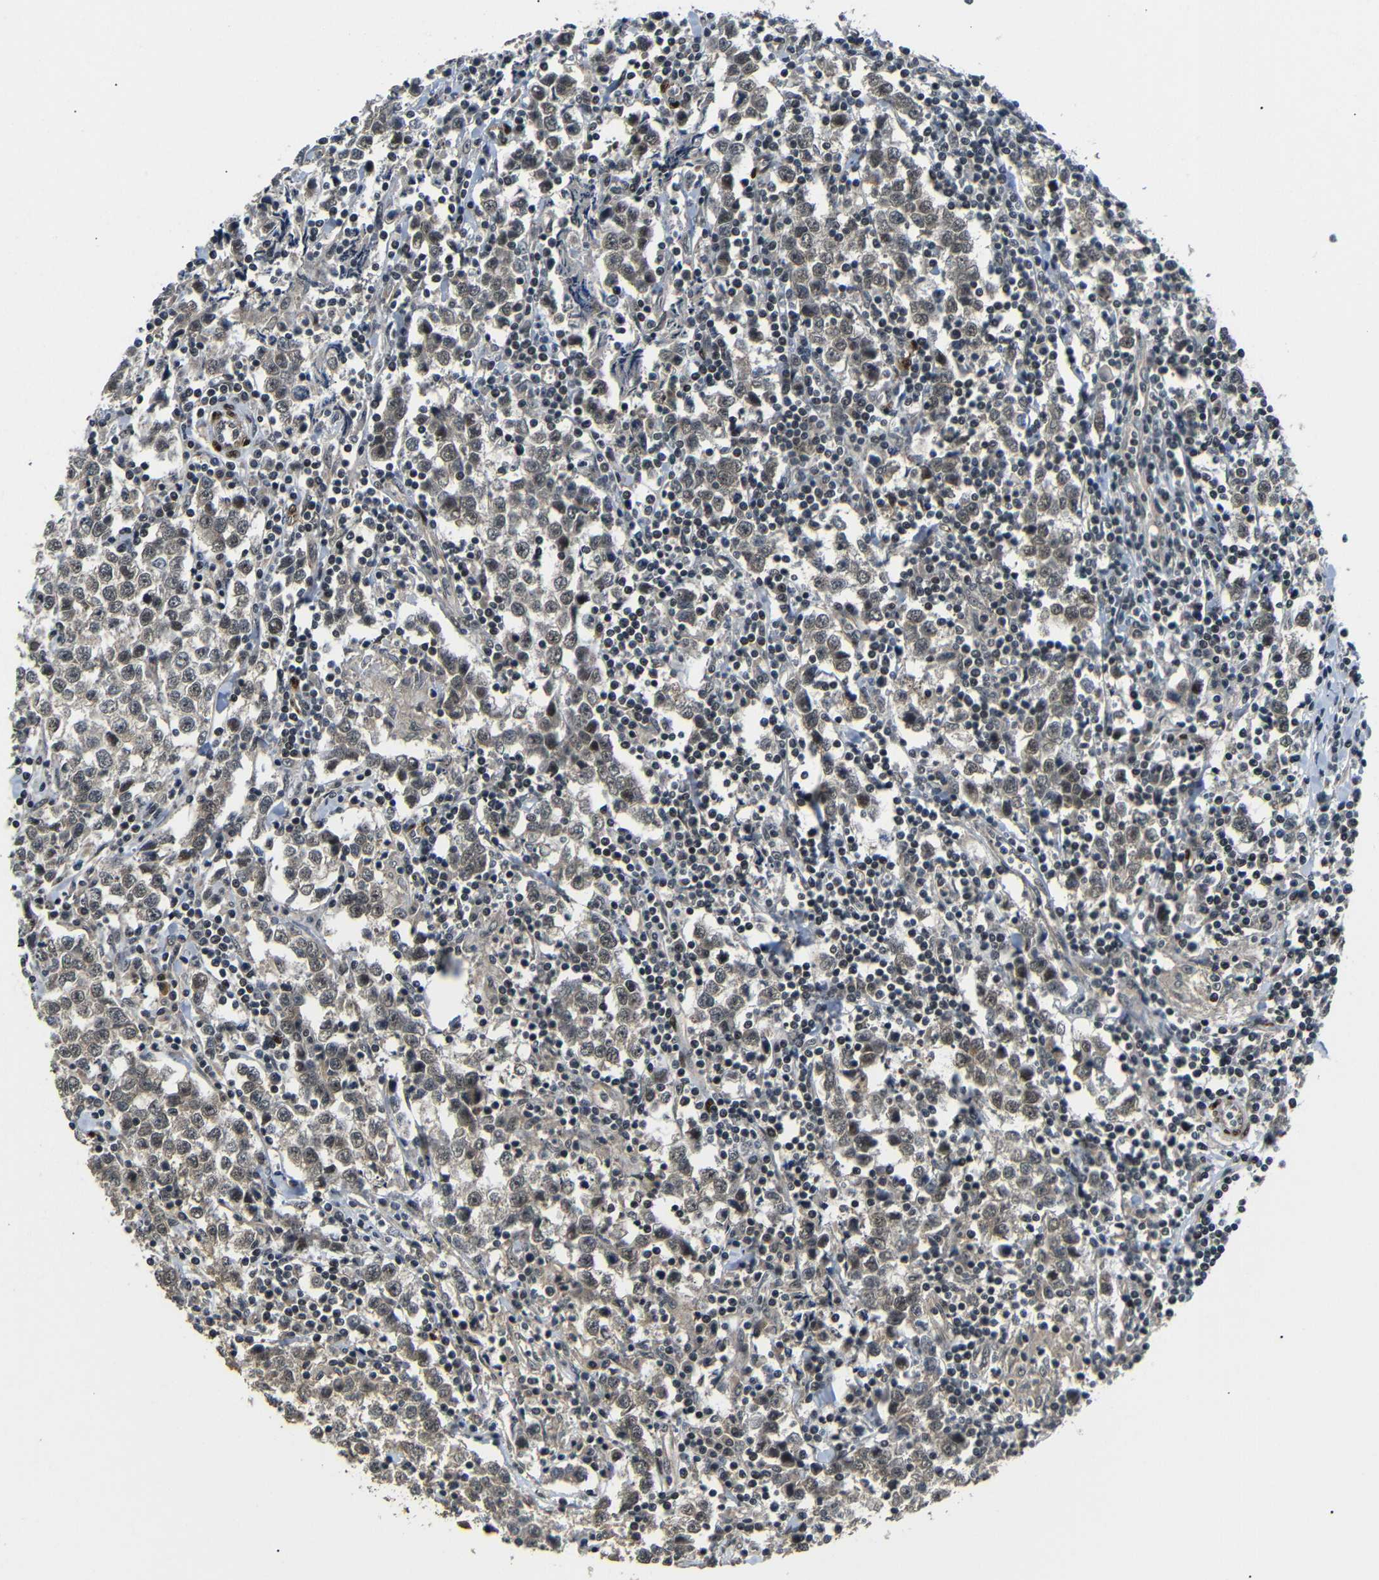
{"staining": {"intensity": "moderate", "quantity": ">75%", "location": "cytoplasmic/membranous,nuclear"}, "tissue": "testis cancer", "cell_type": "Tumor cells", "image_type": "cancer", "snomed": [{"axis": "morphology", "description": "Seminoma, NOS"}, {"axis": "morphology", "description": "Carcinoma, Embryonal, NOS"}, {"axis": "topography", "description": "Testis"}], "caption": "Moderate cytoplasmic/membranous and nuclear expression is seen in approximately >75% of tumor cells in testis cancer (seminoma).", "gene": "TBX2", "patient": {"sex": "male", "age": 36}}